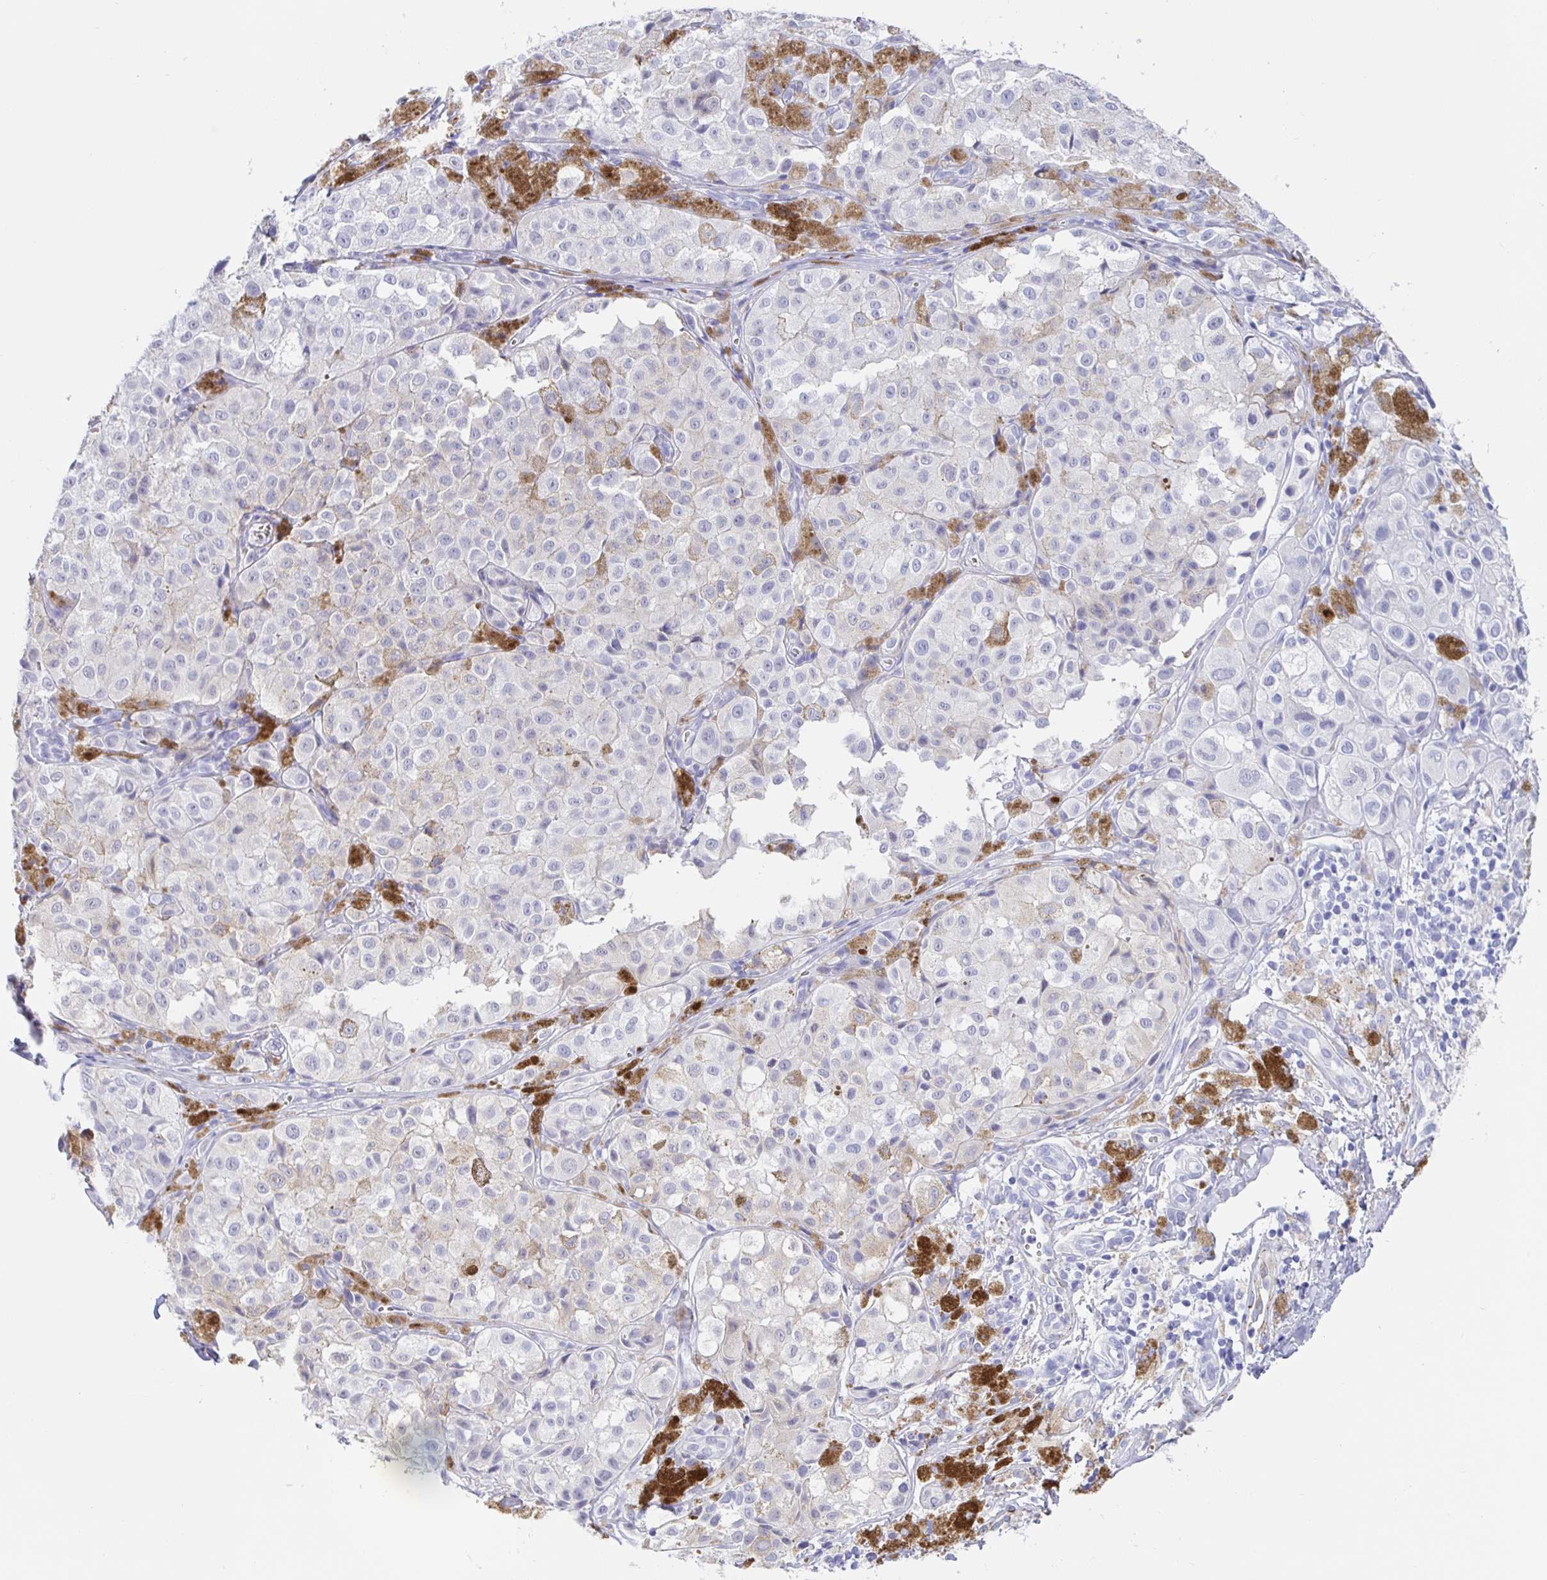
{"staining": {"intensity": "weak", "quantity": "<25%", "location": "cytoplasmic/membranous"}, "tissue": "melanoma", "cell_type": "Tumor cells", "image_type": "cancer", "snomed": [{"axis": "morphology", "description": "Malignant melanoma, NOS"}, {"axis": "topography", "description": "Skin"}], "caption": "IHC histopathology image of malignant melanoma stained for a protein (brown), which displays no staining in tumor cells.", "gene": "MAOA", "patient": {"sex": "male", "age": 61}}